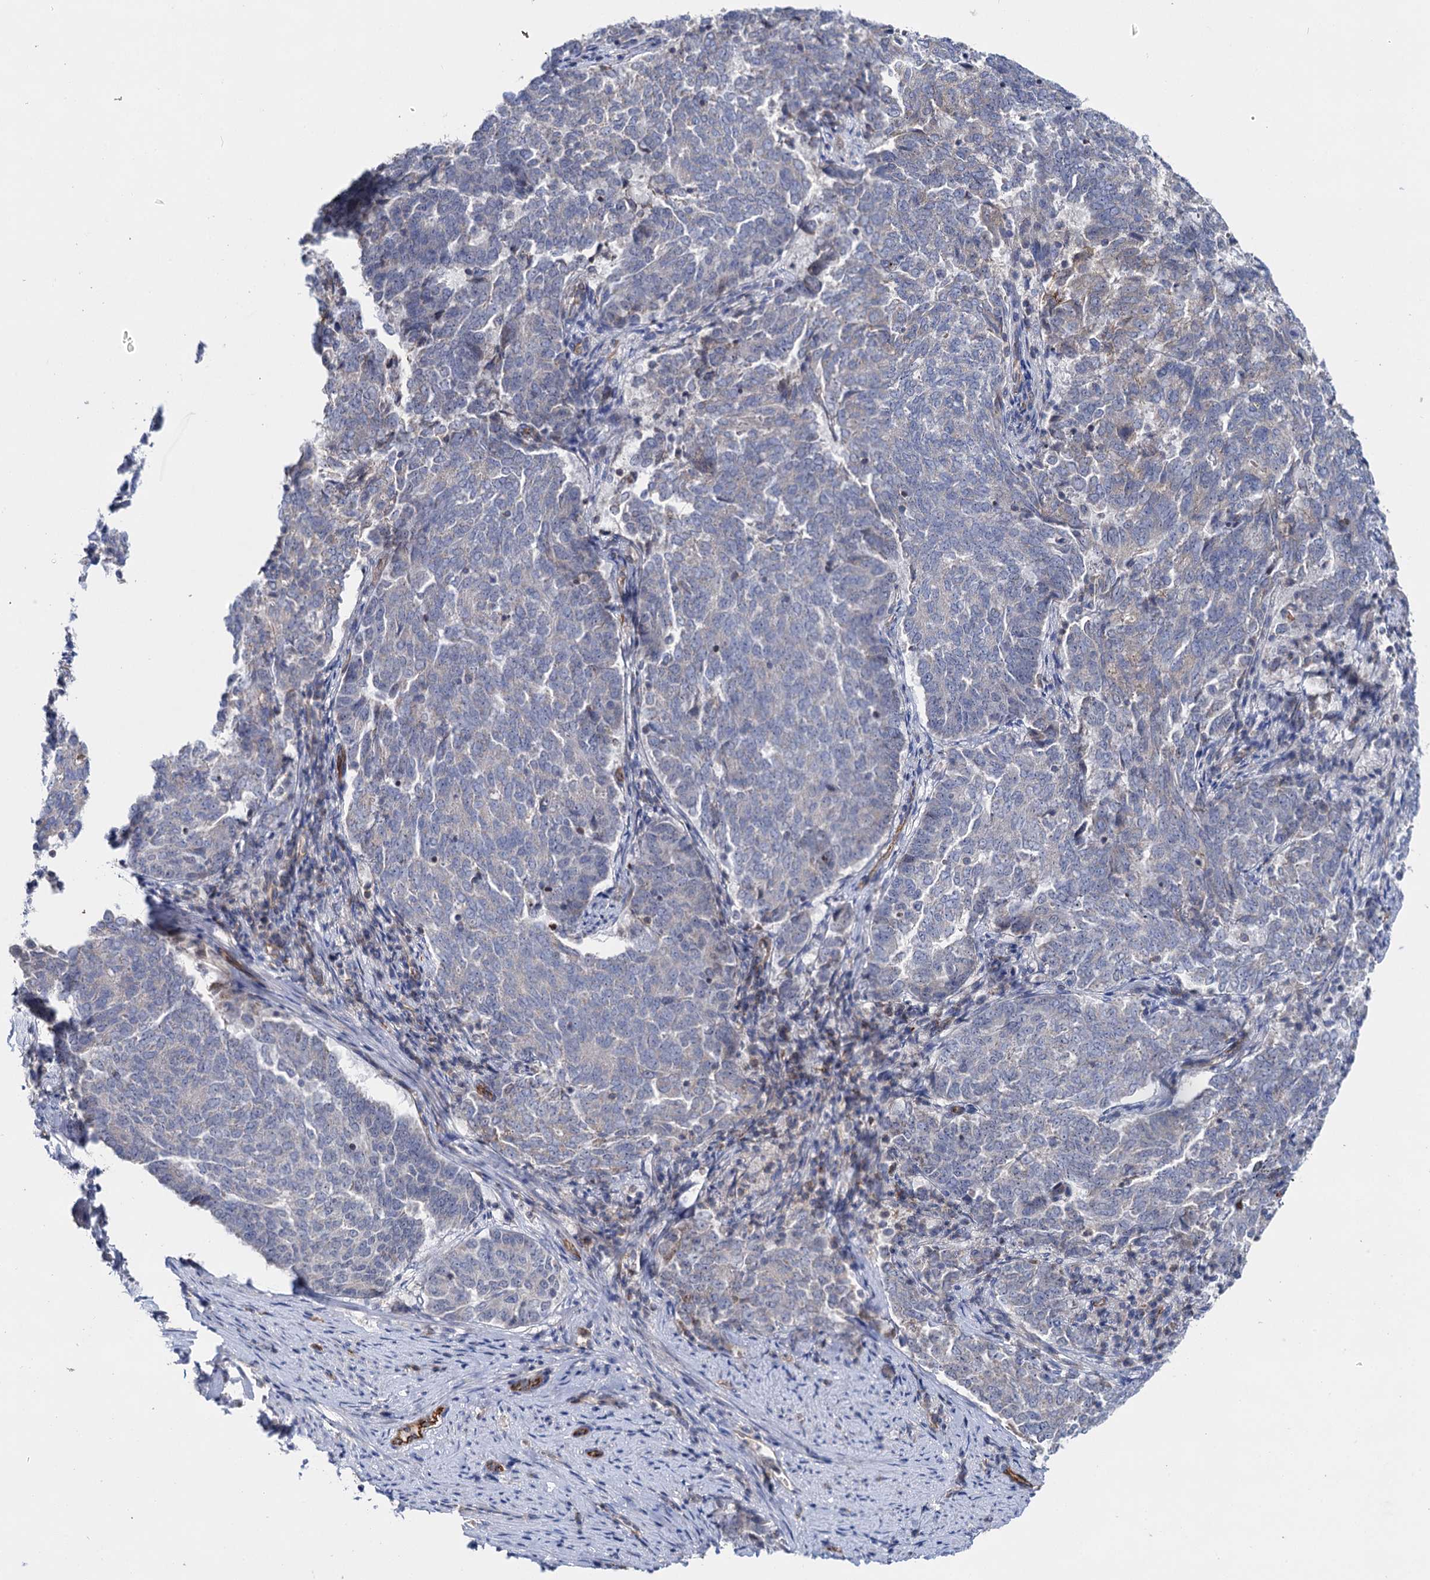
{"staining": {"intensity": "weak", "quantity": "<25%", "location": "cytoplasmic/membranous"}, "tissue": "endometrial cancer", "cell_type": "Tumor cells", "image_type": "cancer", "snomed": [{"axis": "morphology", "description": "Adenocarcinoma, NOS"}, {"axis": "topography", "description": "Endometrium"}], "caption": "High power microscopy photomicrograph of an immunohistochemistry (IHC) micrograph of endometrial adenocarcinoma, revealing no significant positivity in tumor cells. The staining is performed using DAB (3,3'-diaminobenzidine) brown chromogen with nuclei counter-stained in using hematoxylin.", "gene": "ABLIM1", "patient": {"sex": "female", "age": 80}}